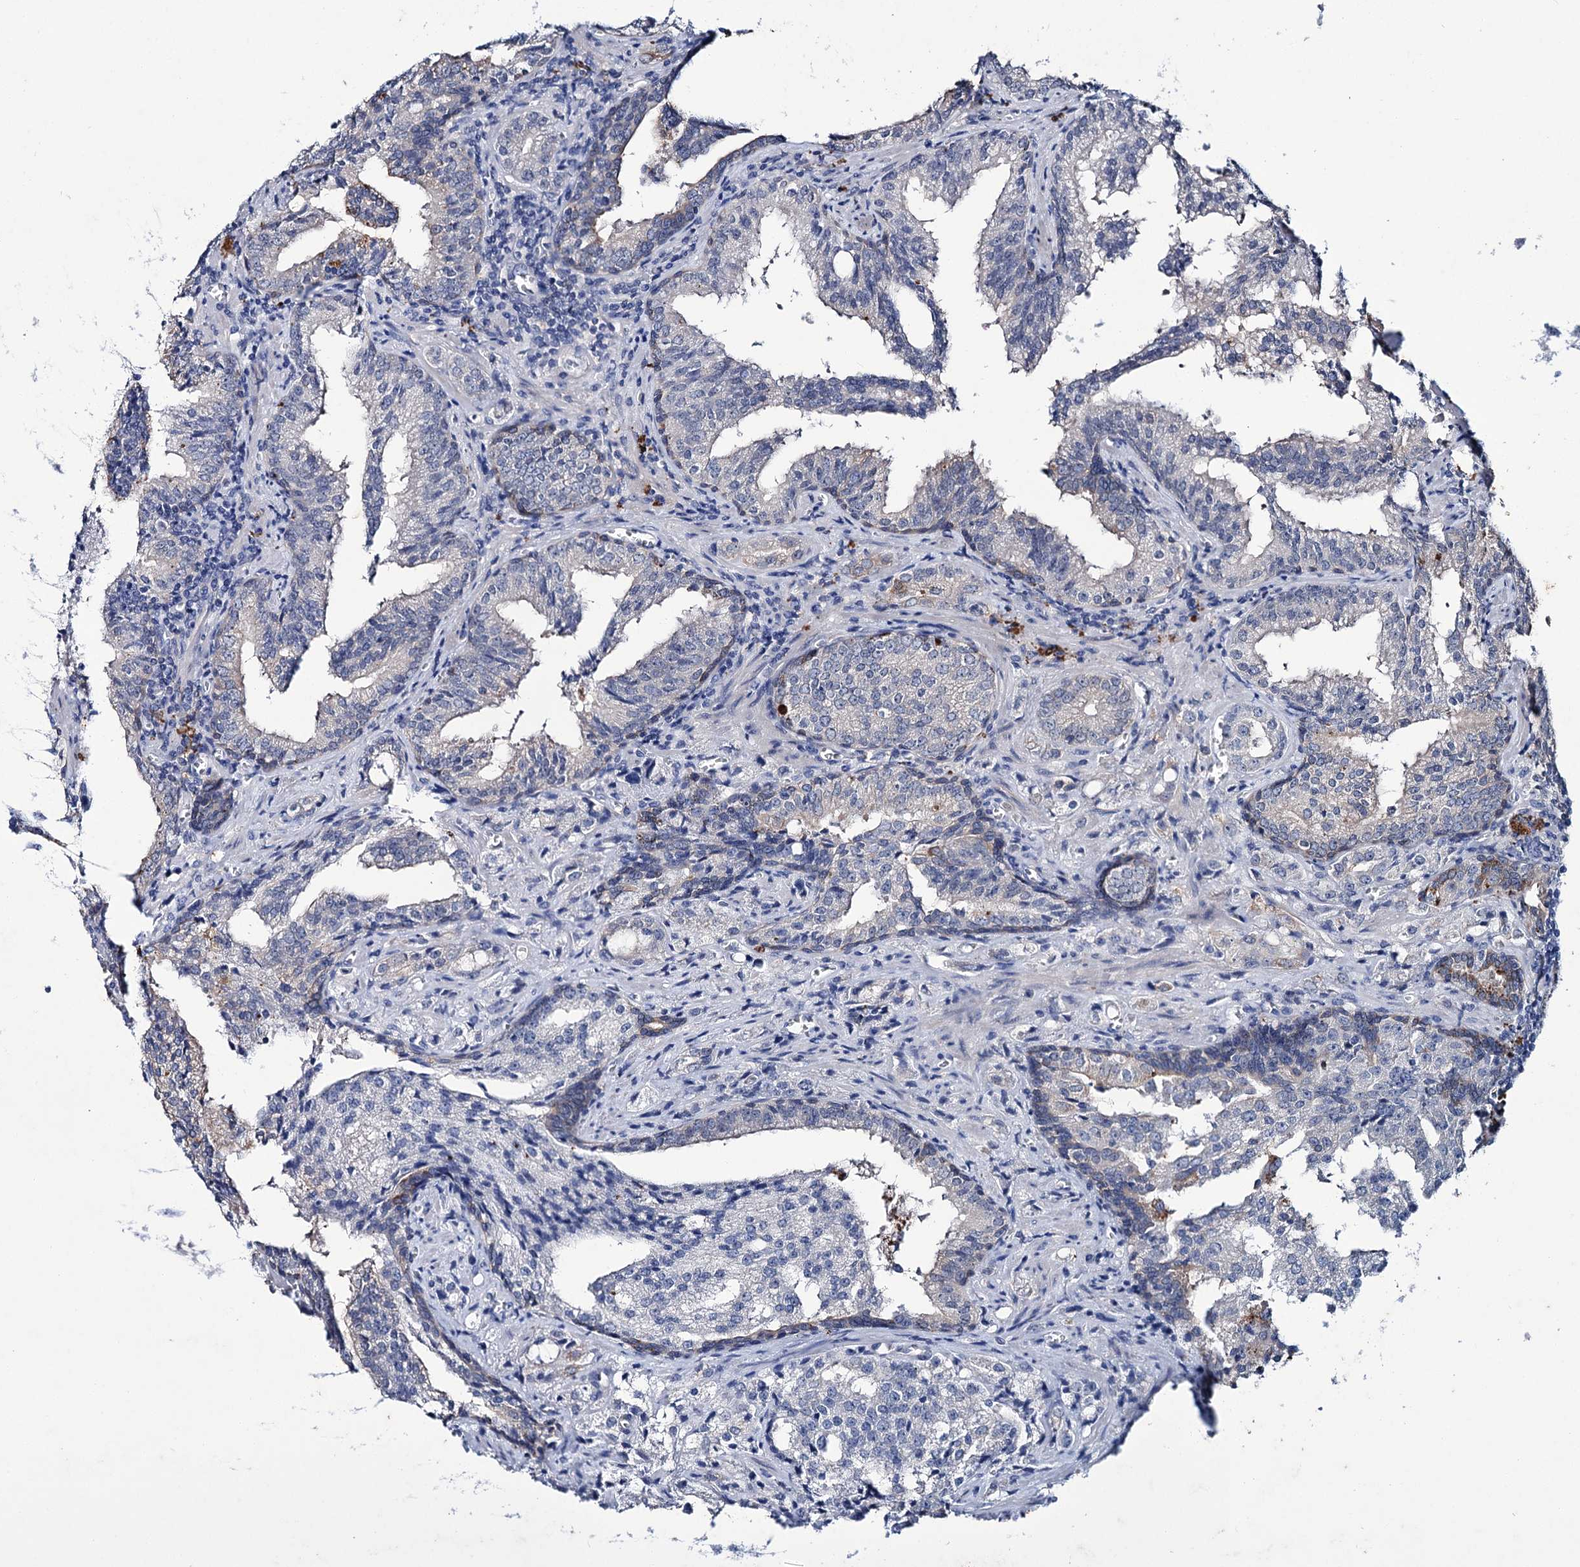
{"staining": {"intensity": "moderate", "quantity": "<25%", "location": "cytoplasmic/membranous"}, "tissue": "prostate cancer", "cell_type": "Tumor cells", "image_type": "cancer", "snomed": [{"axis": "morphology", "description": "Adenocarcinoma, High grade"}, {"axis": "topography", "description": "Prostate"}], "caption": "This micrograph demonstrates immunohistochemistry (IHC) staining of high-grade adenocarcinoma (prostate), with low moderate cytoplasmic/membranous staining in about <25% of tumor cells.", "gene": "LYZL4", "patient": {"sex": "male", "age": 68}}